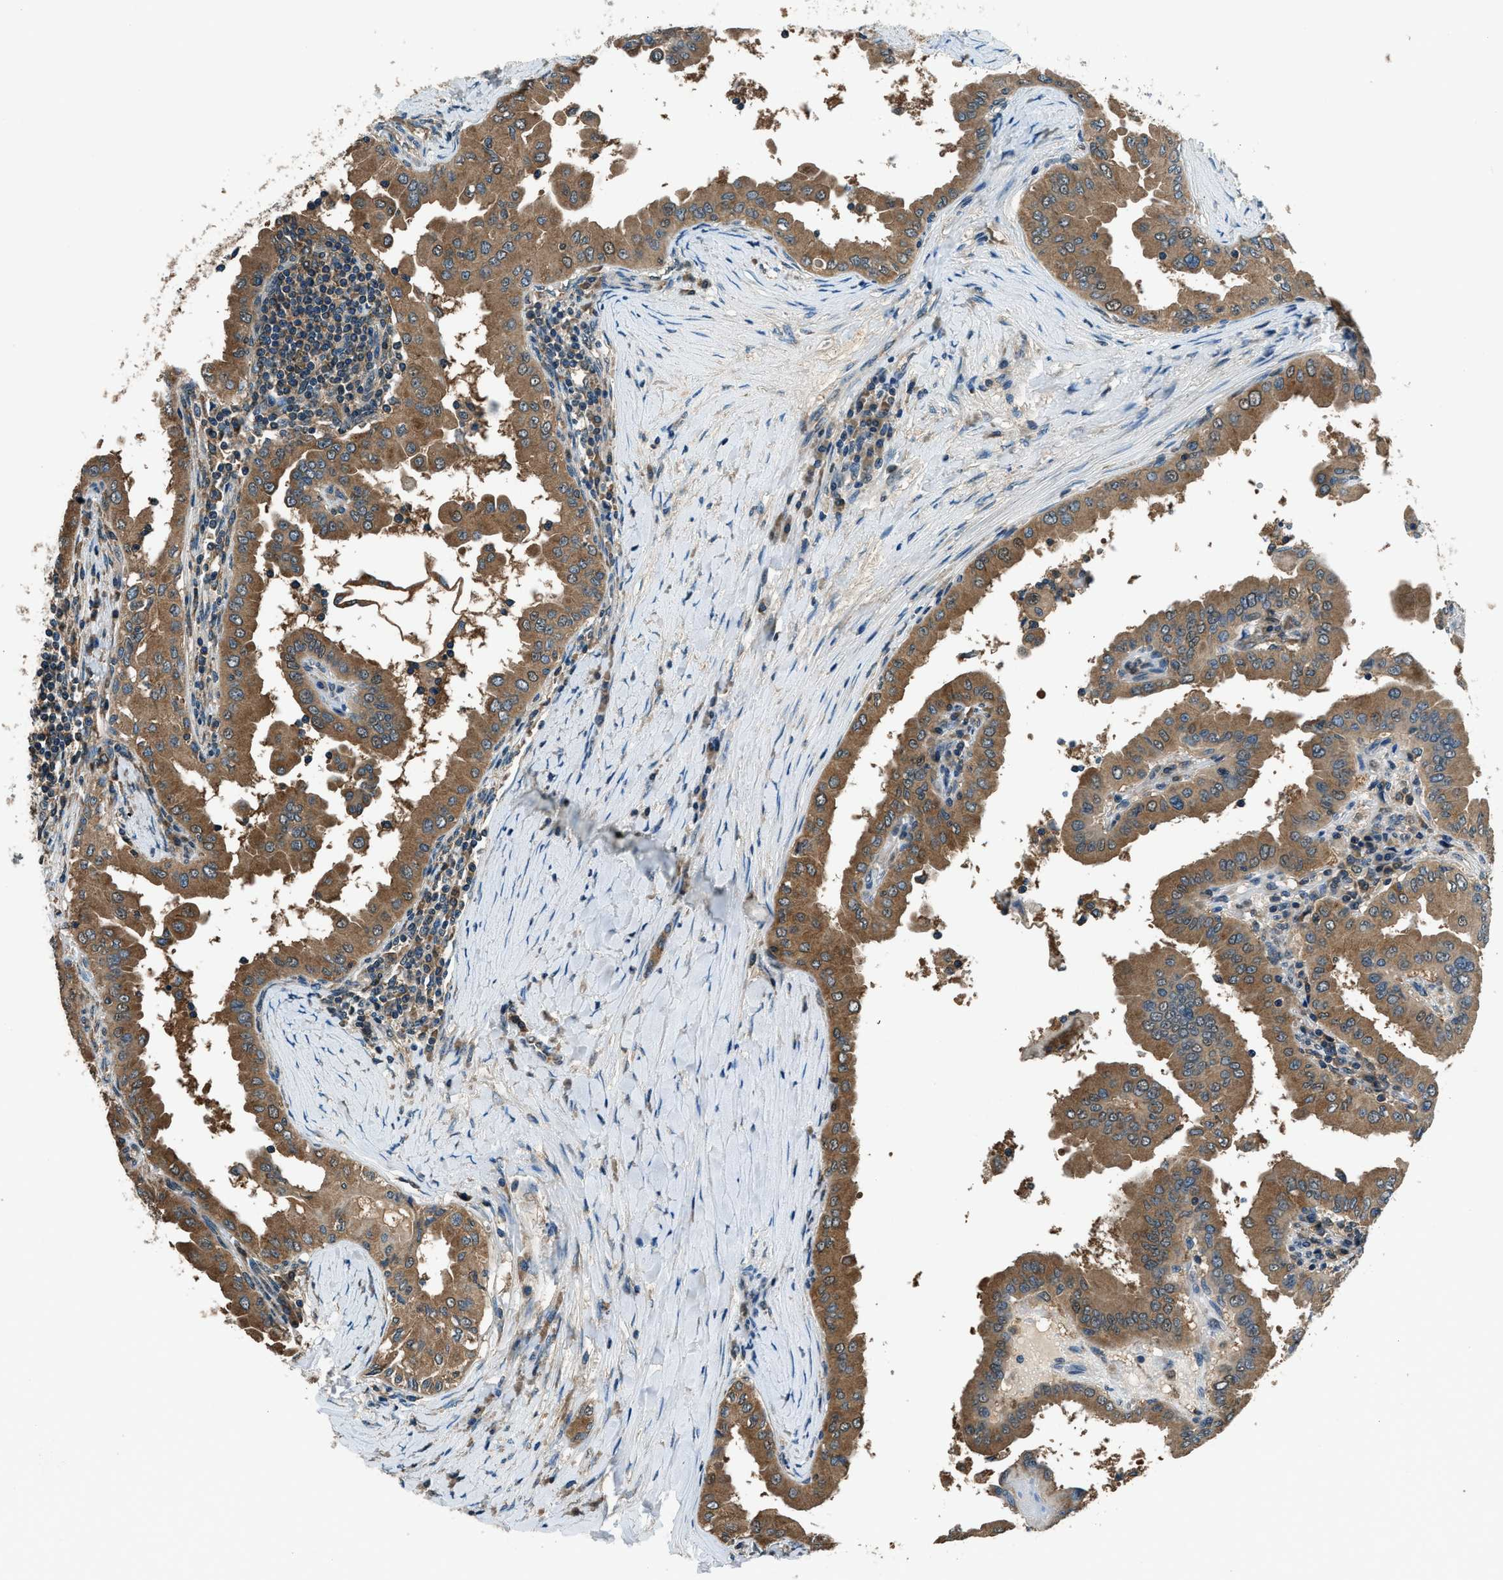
{"staining": {"intensity": "moderate", "quantity": ">75%", "location": "cytoplasmic/membranous"}, "tissue": "thyroid cancer", "cell_type": "Tumor cells", "image_type": "cancer", "snomed": [{"axis": "morphology", "description": "Papillary adenocarcinoma, NOS"}, {"axis": "topography", "description": "Thyroid gland"}], "caption": "Immunohistochemistry (IHC) of thyroid cancer (papillary adenocarcinoma) shows medium levels of moderate cytoplasmic/membranous positivity in approximately >75% of tumor cells. (brown staining indicates protein expression, while blue staining denotes nuclei).", "gene": "ARFGAP2", "patient": {"sex": "male", "age": 33}}